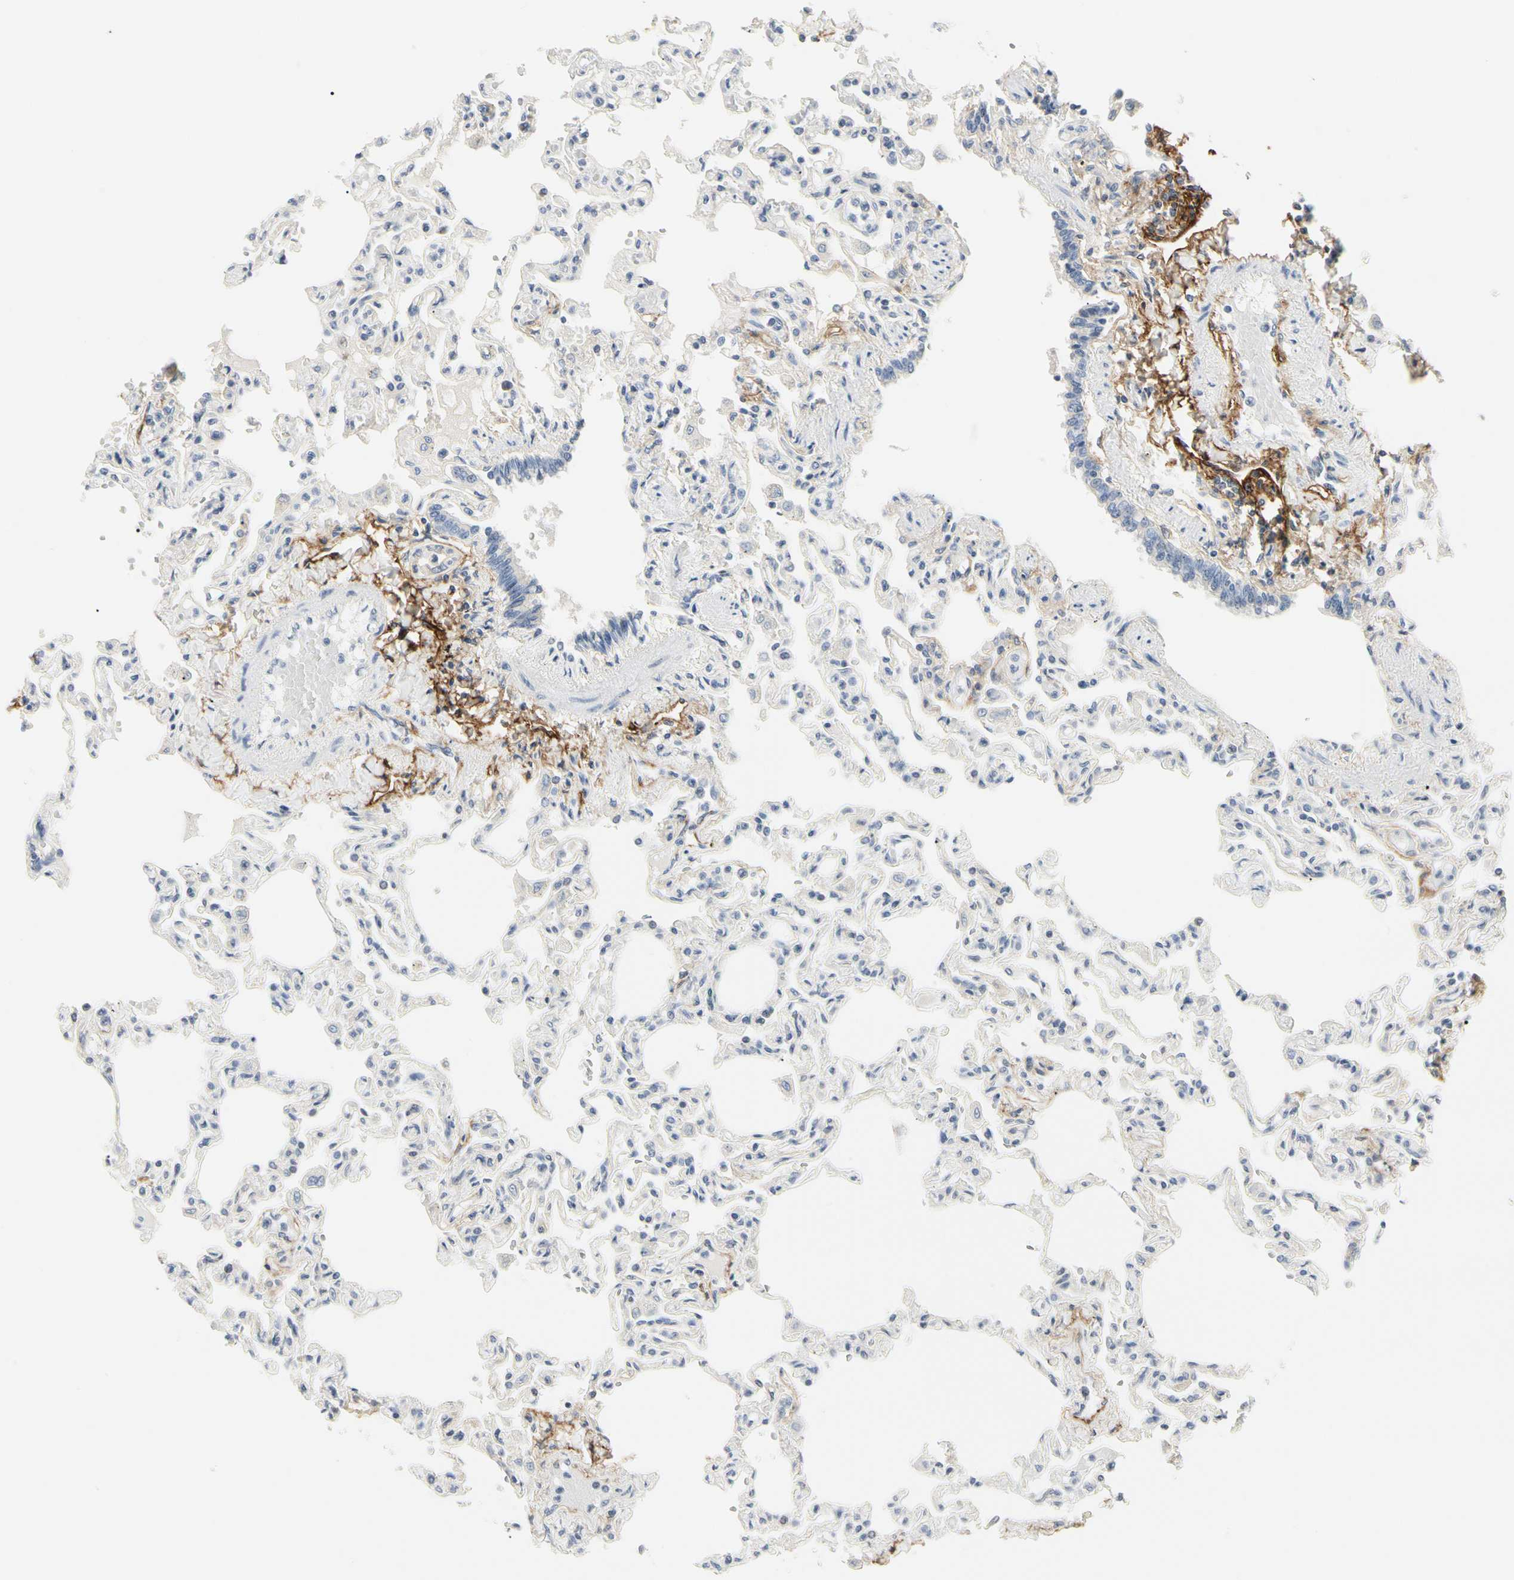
{"staining": {"intensity": "negative", "quantity": "none", "location": "none"}, "tissue": "lung", "cell_type": "Alveolar cells", "image_type": "normal", "snomed": [{"axis": "morphology", "description": "Normal tissue, NOS"}, {"axis": "topography", "description": "Lung"}], "caption": "A photomicrograph of lung stained for a protein demonstrates no brown staining in alveolar cells. The staining was performed using DAB (3,3'-diaminobenzidine) to visualize the protein expression in brown, while the nuclei were stained in blue with hematoxylin (Magnification: 20x).", "gene": "GGT5", "patient": {"sex": "male", "age": 21}}